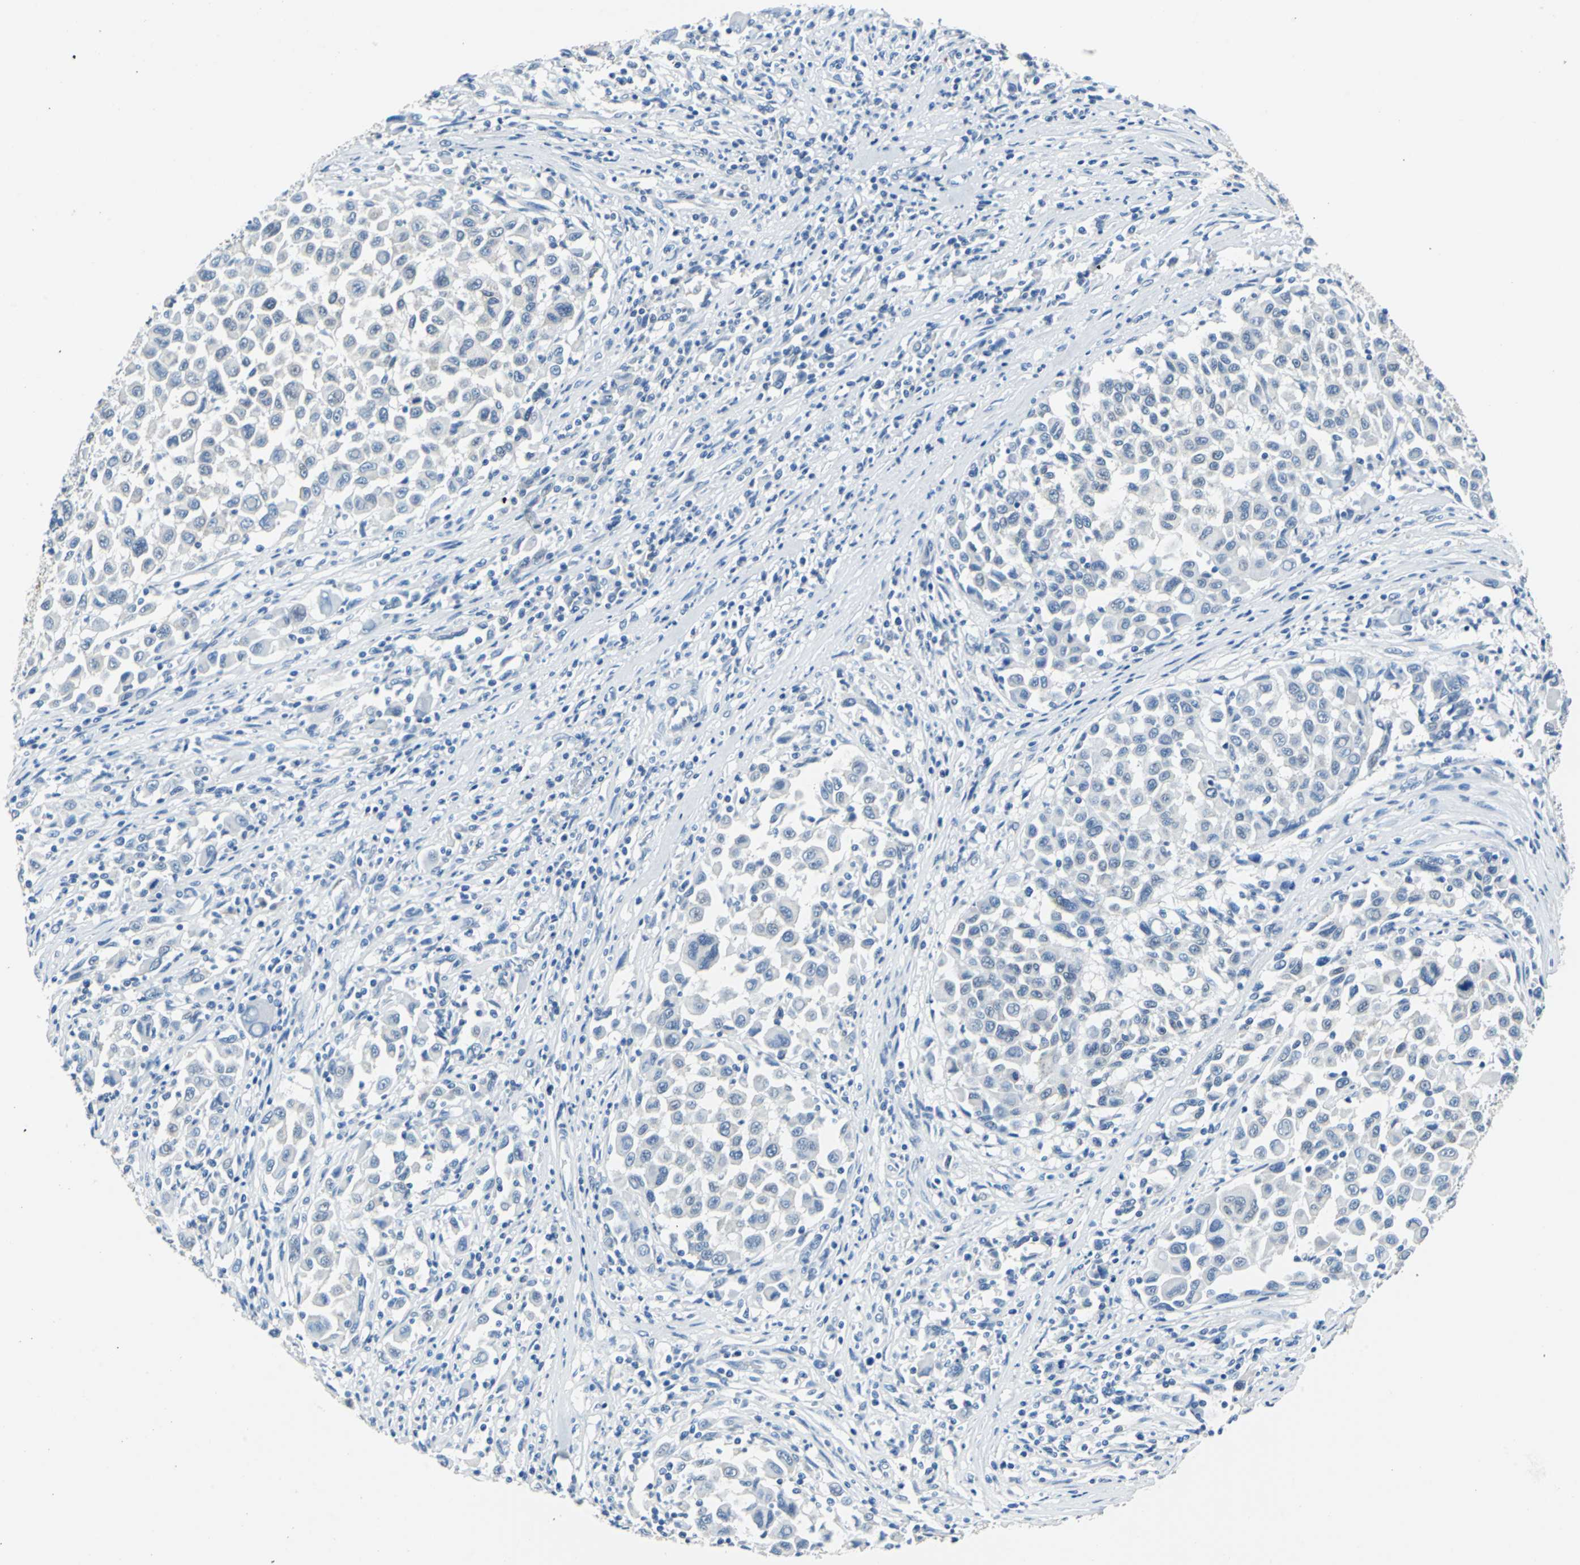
{"staining": {"intensity": "negative", "quantity": "none", "location": "none"}, "tissue": "melanoma", "cell_type": "Tumor cells", "image_type": "cancer", "snomed": [{"axis": "morphology", "description": "Malignant melanoma, Metastatic site"}, {"axis": "topography", "description": "Lymph node"}], "caption": "A high-resolution micrograph shows immunohistochemistry (IHC) staining of malignant melanoma (metastatic site), which shows no significant expression in tumor cells.", "gene": "TEX264", "patient": {"sex": "male", "age": 61}}